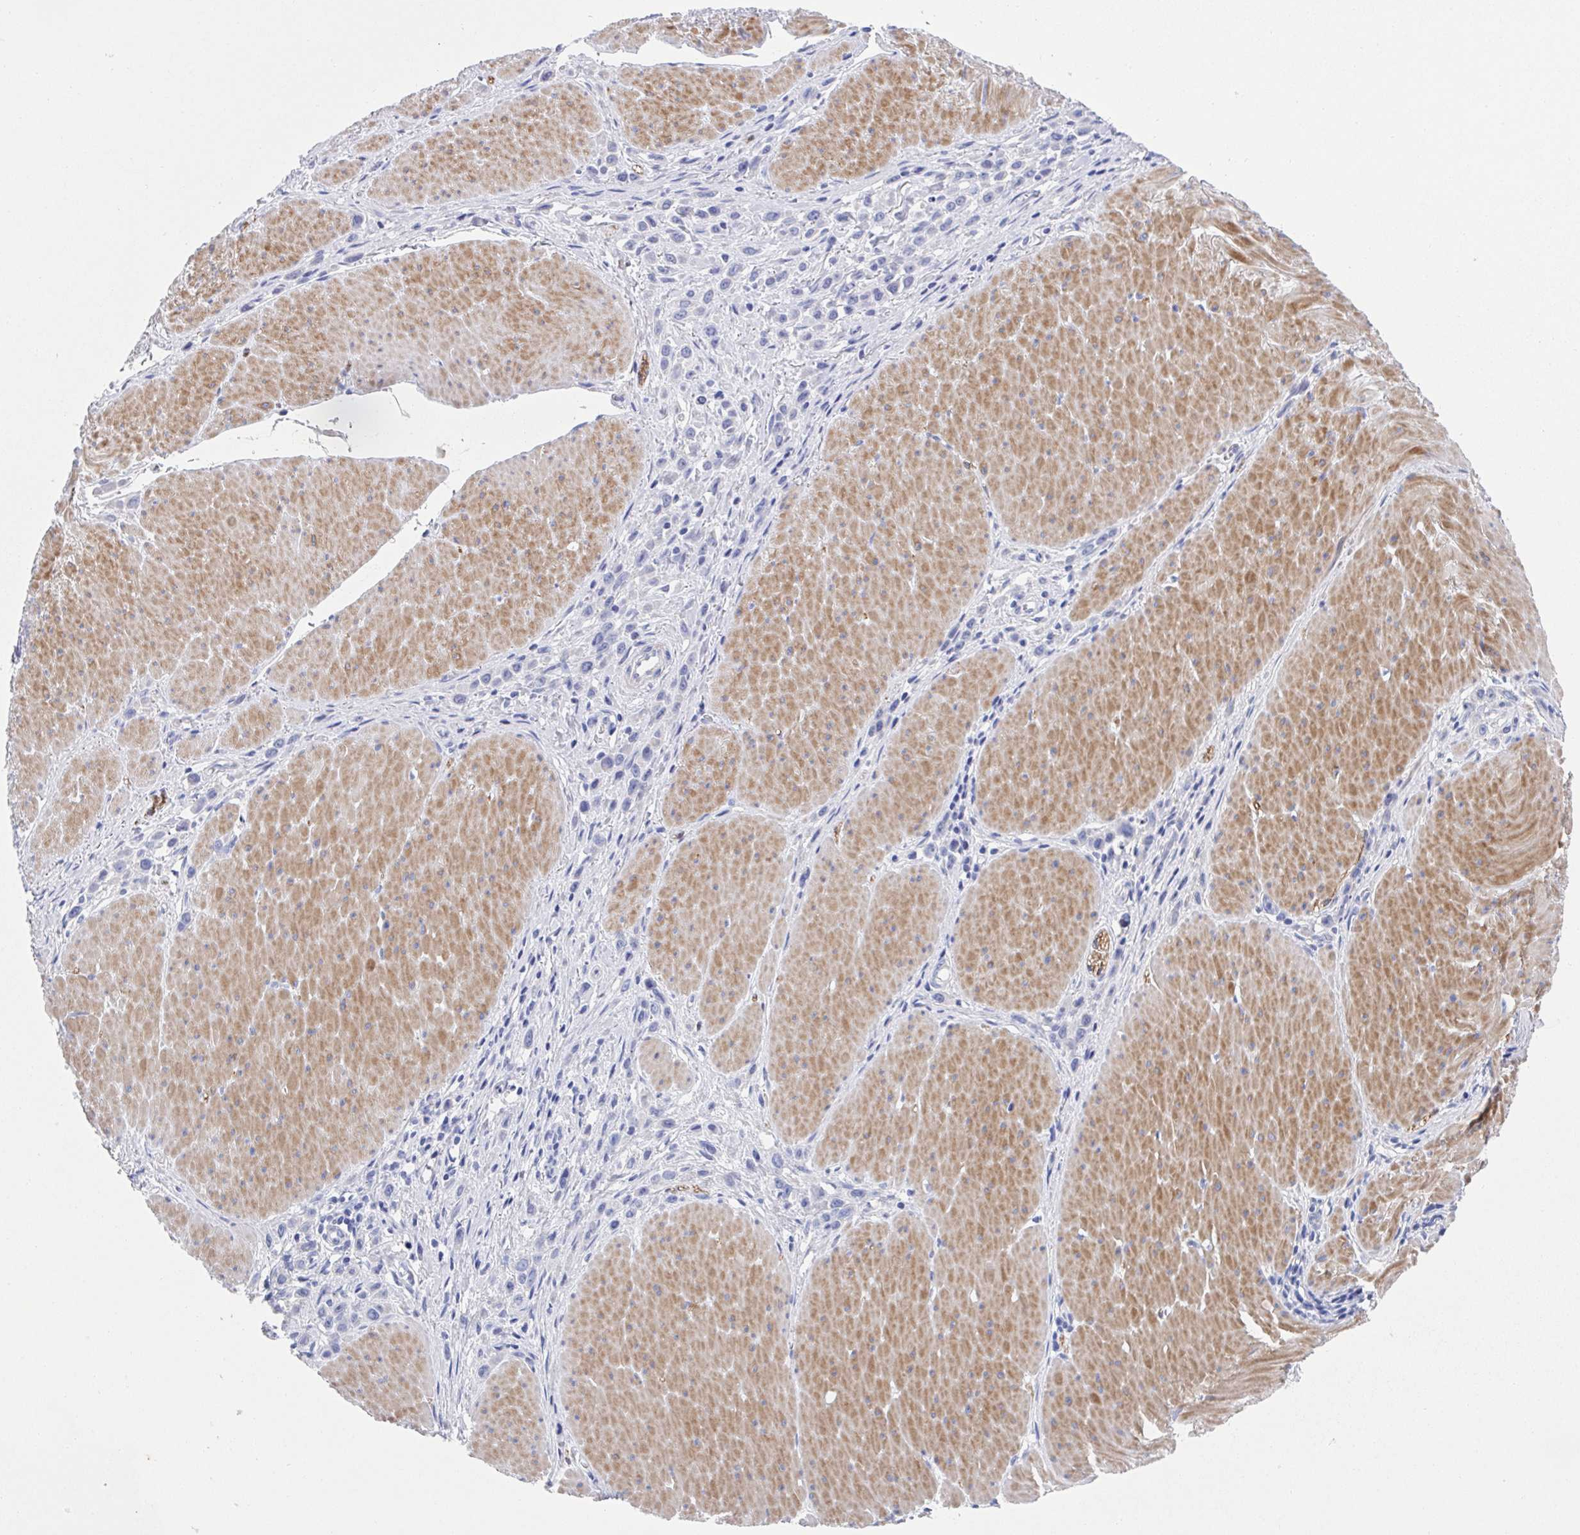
{"staining": {"intensity": "negative", "quantity": "none", "location": "none"}, "tissue": "stomach cancer", "cell_type": "Tumor cells", "image_type": "cancer", "snomed": [{"axis": "morphology", "description": "Adenocarcinoma, NOS"}, {"axis": "topography", "description": "Stomach"}], "caption": "Tumor cells show no significant protein positivity in adenocarcinoma (stomach). (Stains: DAB immunohistochemistry with hematoxylin counter stain, Microscopy: brightfield microscopy at high magnification).", "gene": "CDH2", "patient": {"sex": "male", "age": 47}}